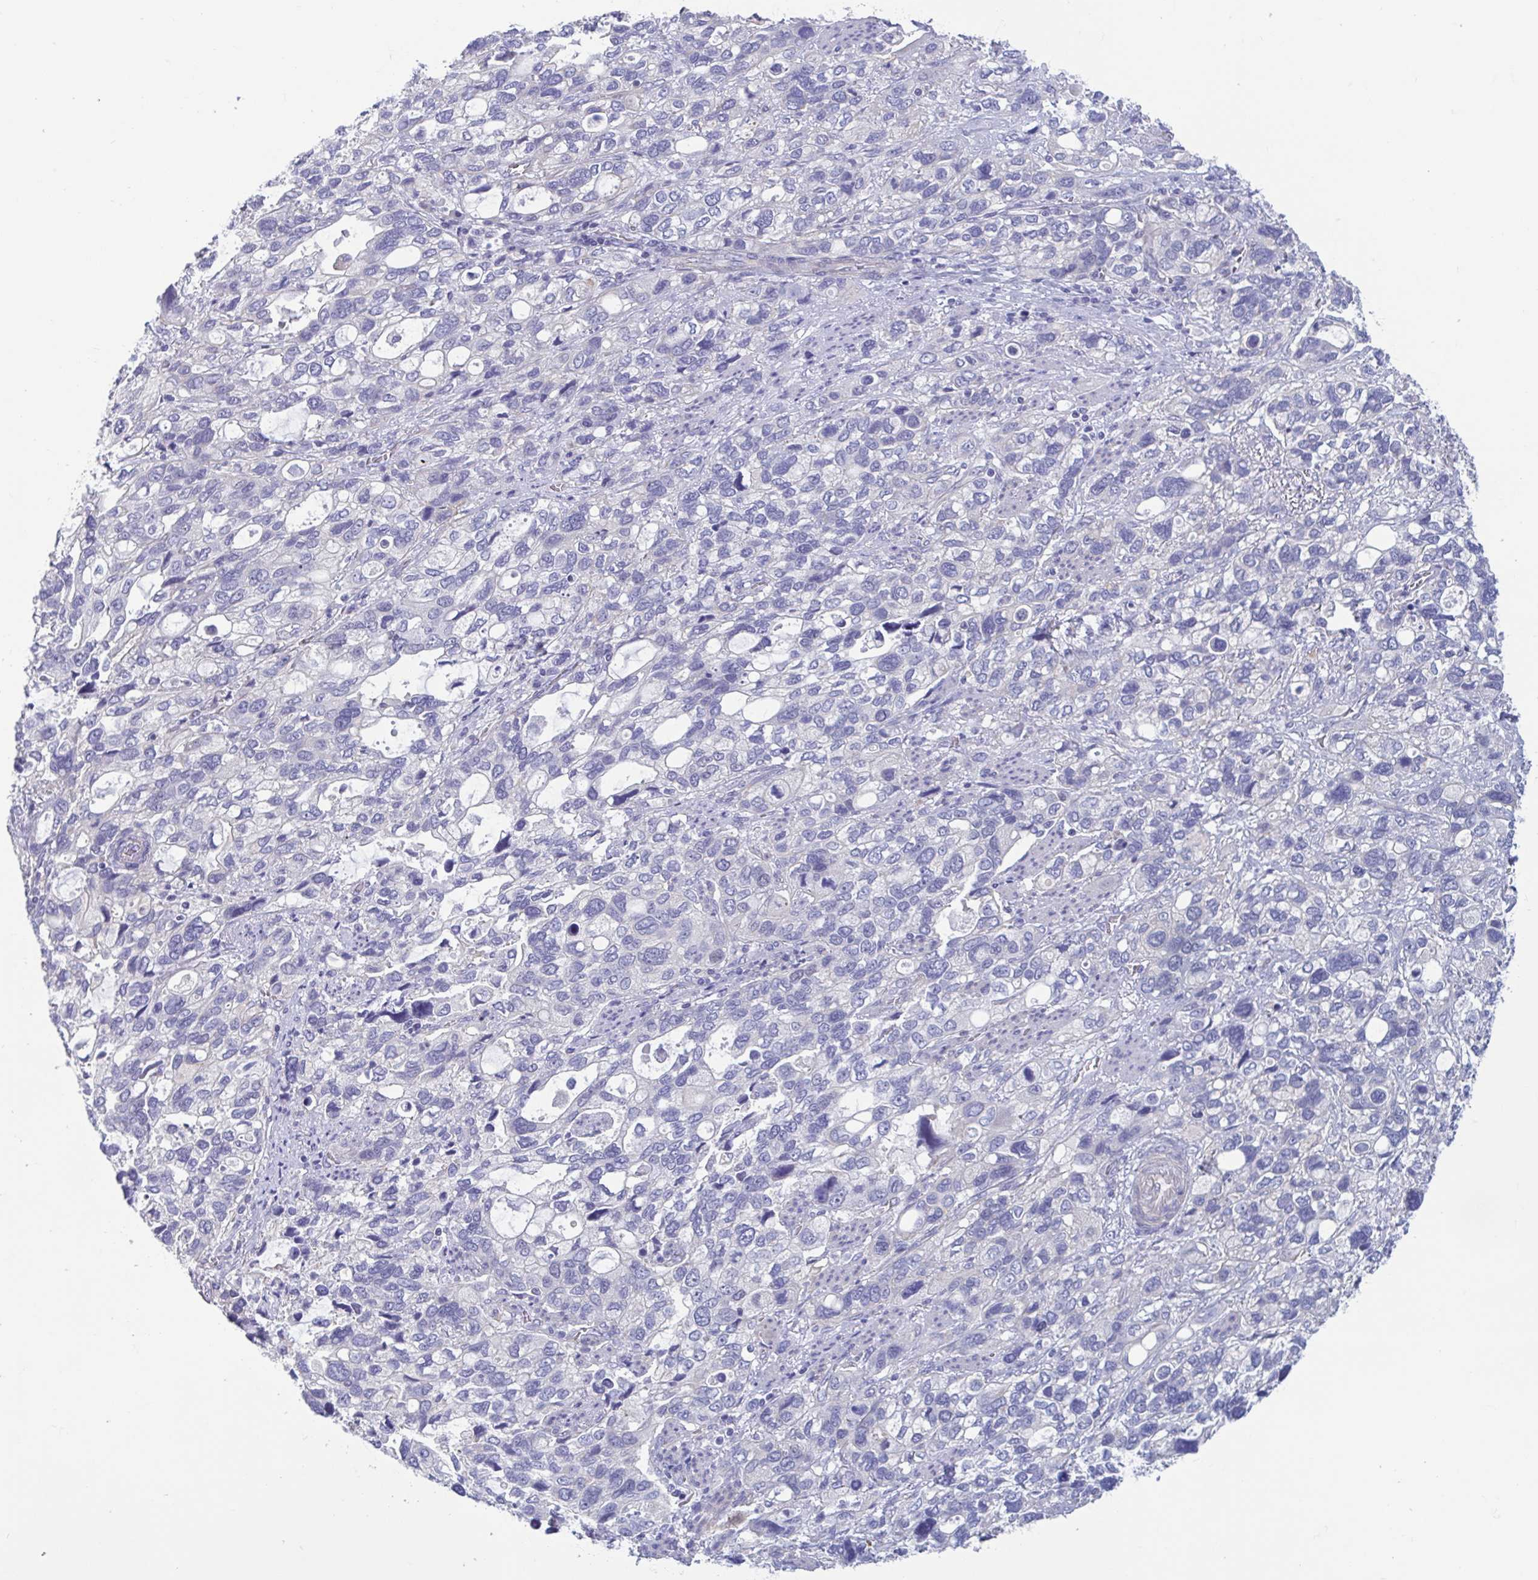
{"staining": {"intensity": "negative", "quantity": "none", "location": "none"}, "tissue": "stomach cancer", "cell_type": "Tumor cells", "image_type": "cancer", "snomed": [{"axis": "morphology", "description": "Adenocarcinoma, NOS"}, {"axis": "topography", "description": "Stomach, upper"}], "caption": "Photomicrograph shows no significant protein staining in tumor cells of adenocarcinoma (stomach). (Brightfield microscopy of DAB immunohistochemistry at high magnification).", "gene": "MORC4", "patient": {"sex": "female", "age": 81}}